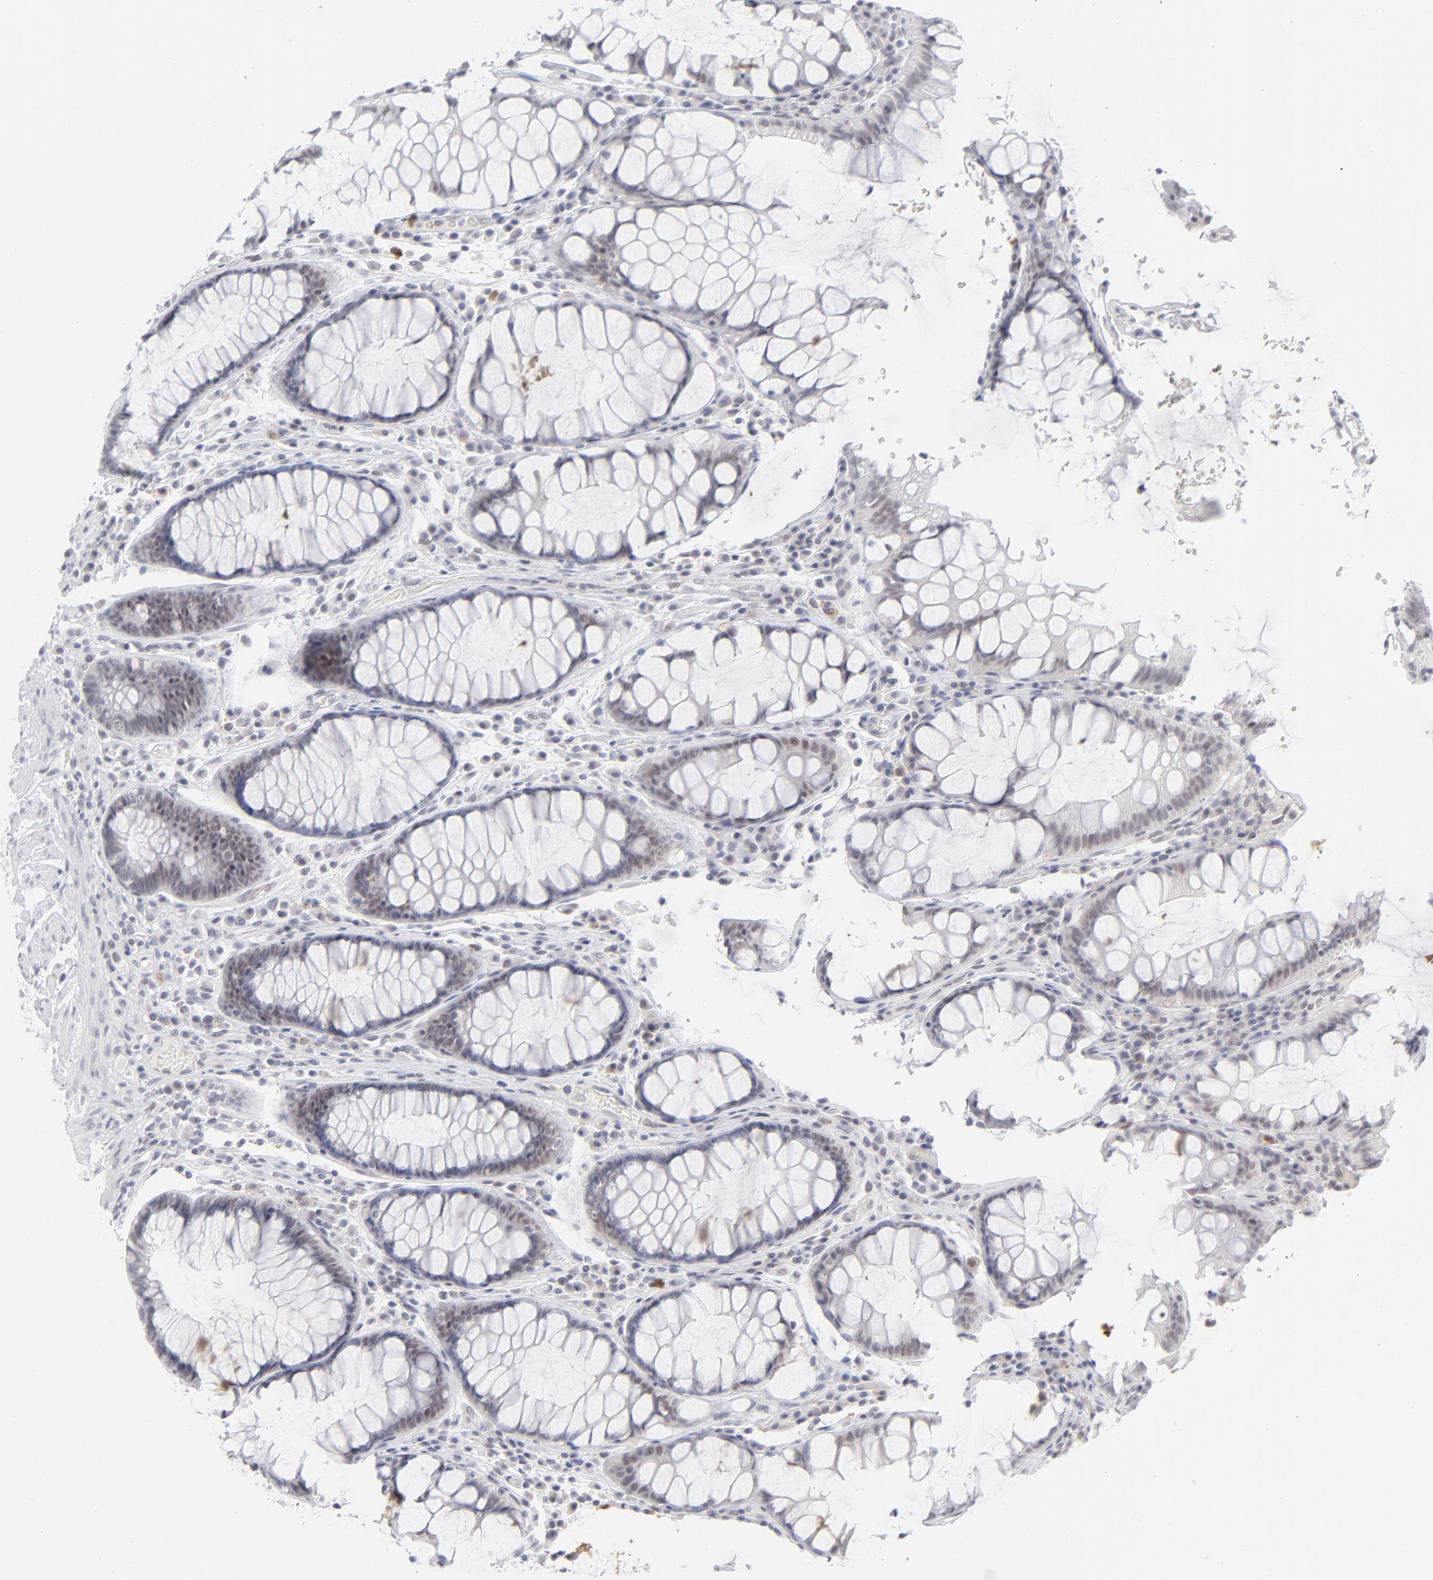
{"staining": {"intensity": "negative", "quantity": "none", "location": "none"}, "tissue": "colorectal cancer", "cell_type": "Tumor cells", "image_type": "cancer", "snomed": [{"axis": "morphology", "description": "Normal tissue, NOS"}, {"axis": "morphology", "description": "Adenocarcinoma, NOS"}, {"axis": "topography", "description": "Colon"}], "caption": "Protein analysis of colorectal cancer (adenocarcinoma) displays no significant expression in tumor cells.", "gene": "CCR2", "patient": {"sex": "female", "age": 78}}